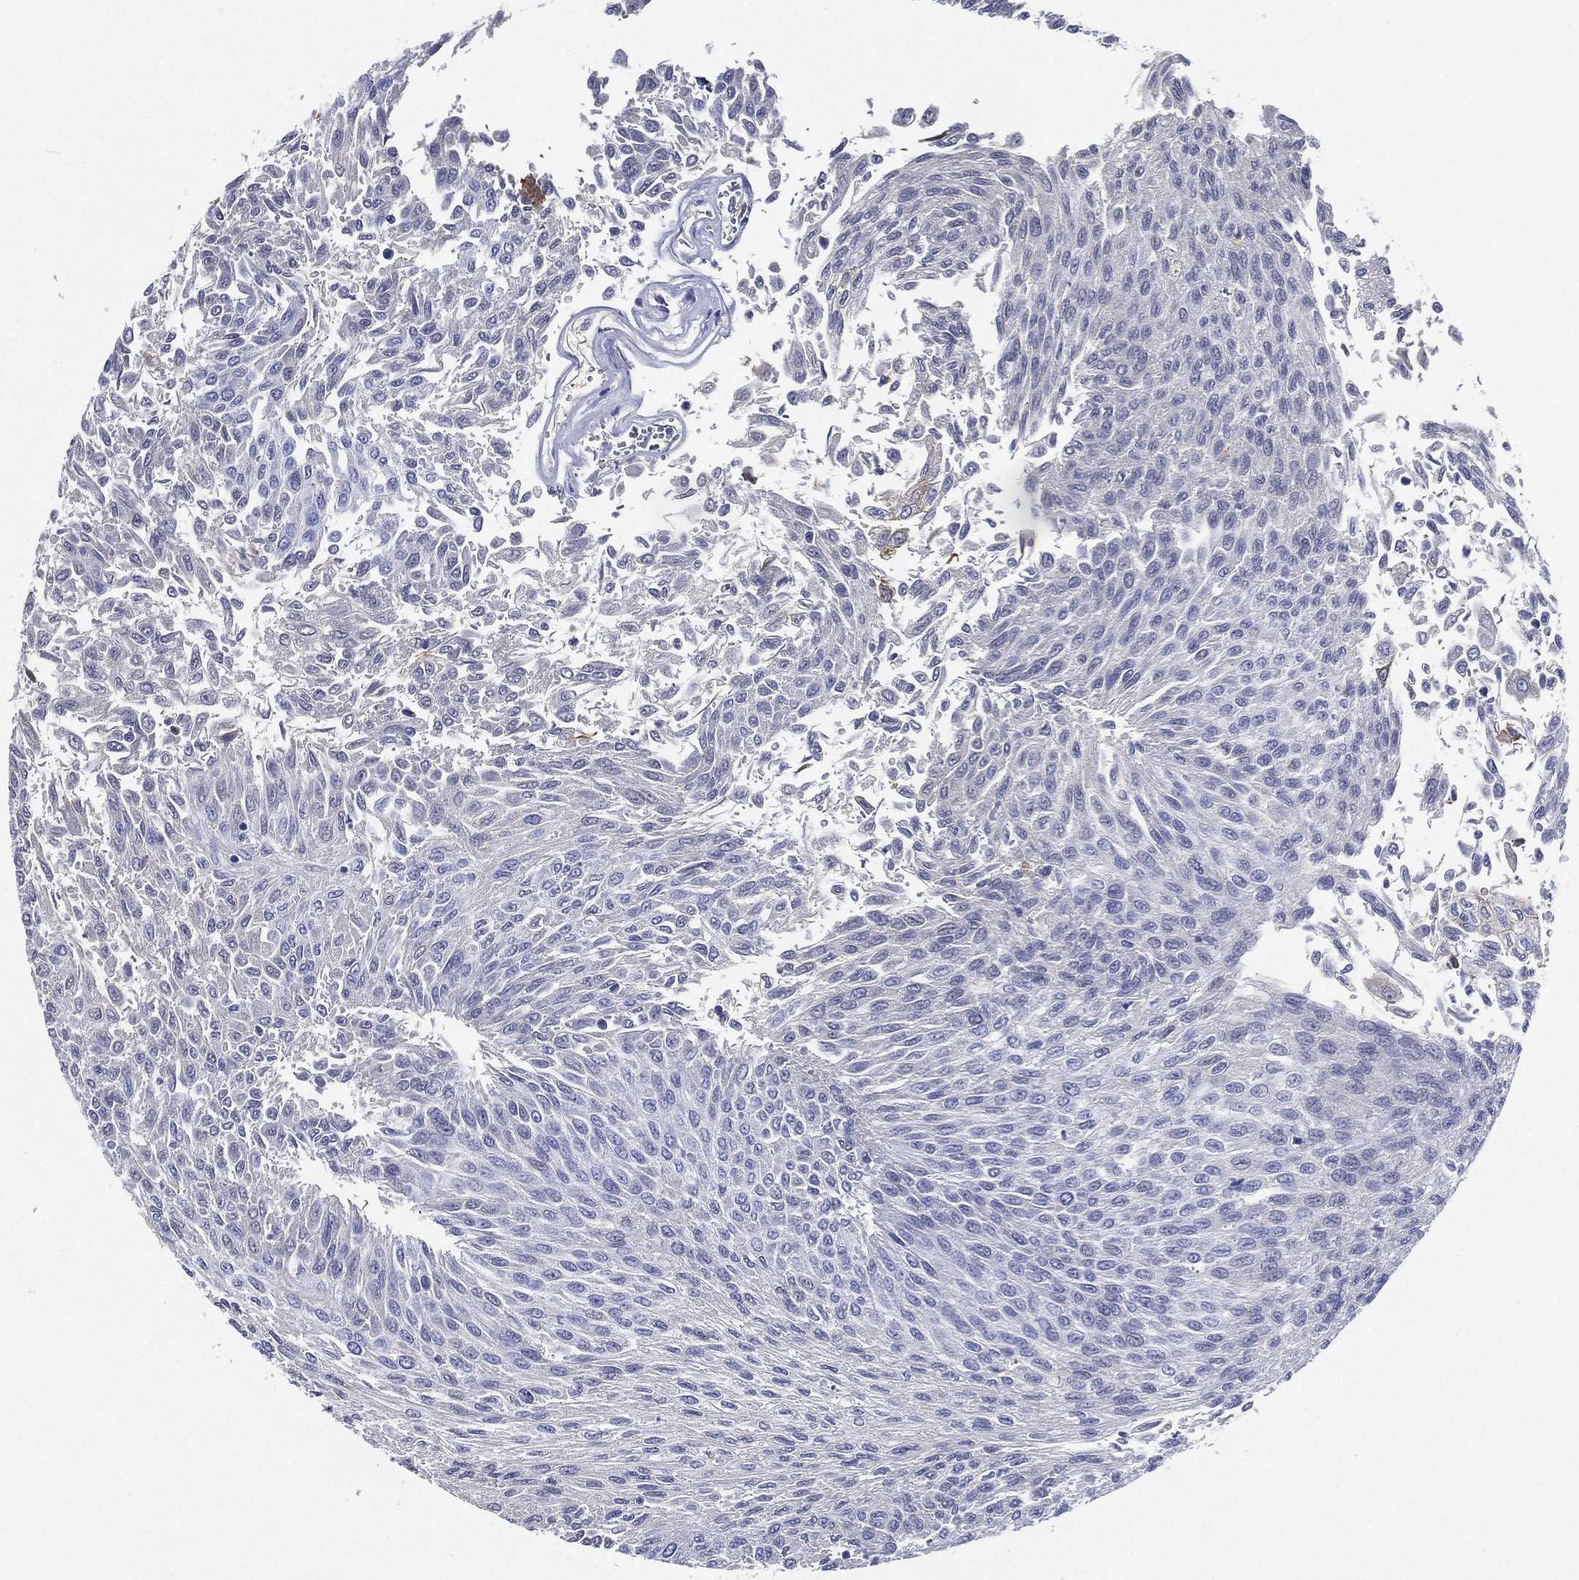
{"staining": {"intensity": "negative", "quantity": "none", "location": "none"}, "tissue": "urothelial cancer", "cell_type": "Tumor cells", "image_type": "cancer", "snomed": [{"axis": "morphology", "description": "Urothelial carcinoma, Low grade"}, {"axis": "topography", "description": "Urinary bladder"}], "caption": "IHC of low-grade urothelial carcinoma demonstrates no staining in tumor cells. Nuclei are stained in blue.", "gene": "TMPRSS11D", "patient": {"sex": "male", "age": 78}}